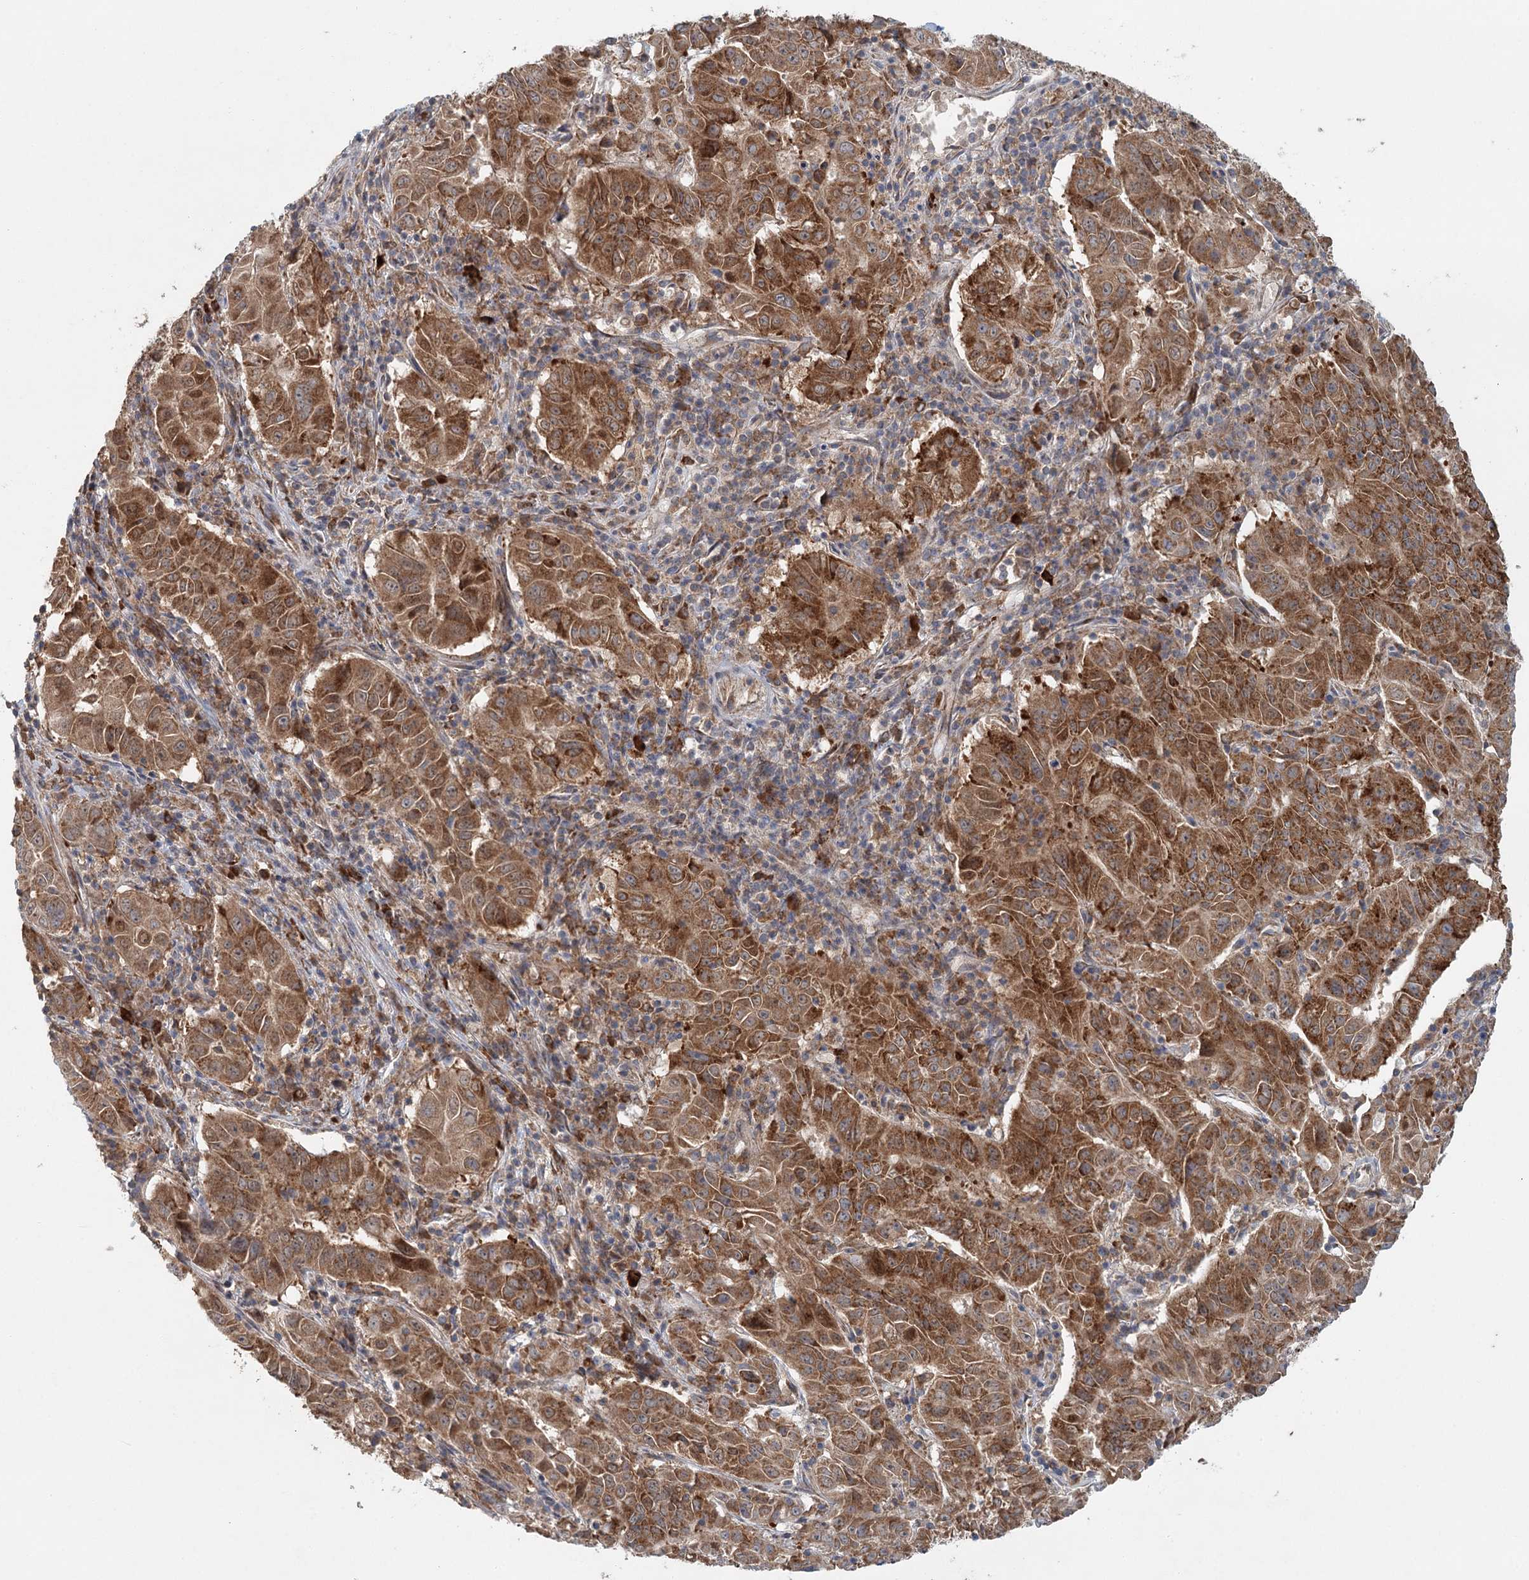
{"staining": {"intensity": "strong", "quantity": ">75%", "location": "cytoplasmic/membranous"}, "tissue": "pancreatic cancer", "cell_type": "Tumor cells", "image_type": "cancer", "snomed": [{"axis": "morphology", "description": "Adenocarcinoma, NOS"}, {"axis": "topography", "description": "Pancreas"}], "caption": "Pancreatic cancer (adenocarcinoma) stained with a protein marker reveals strong staining in tumor cells.", "gene": "ADK", "patient": {"sex": "male", "age": 63}}